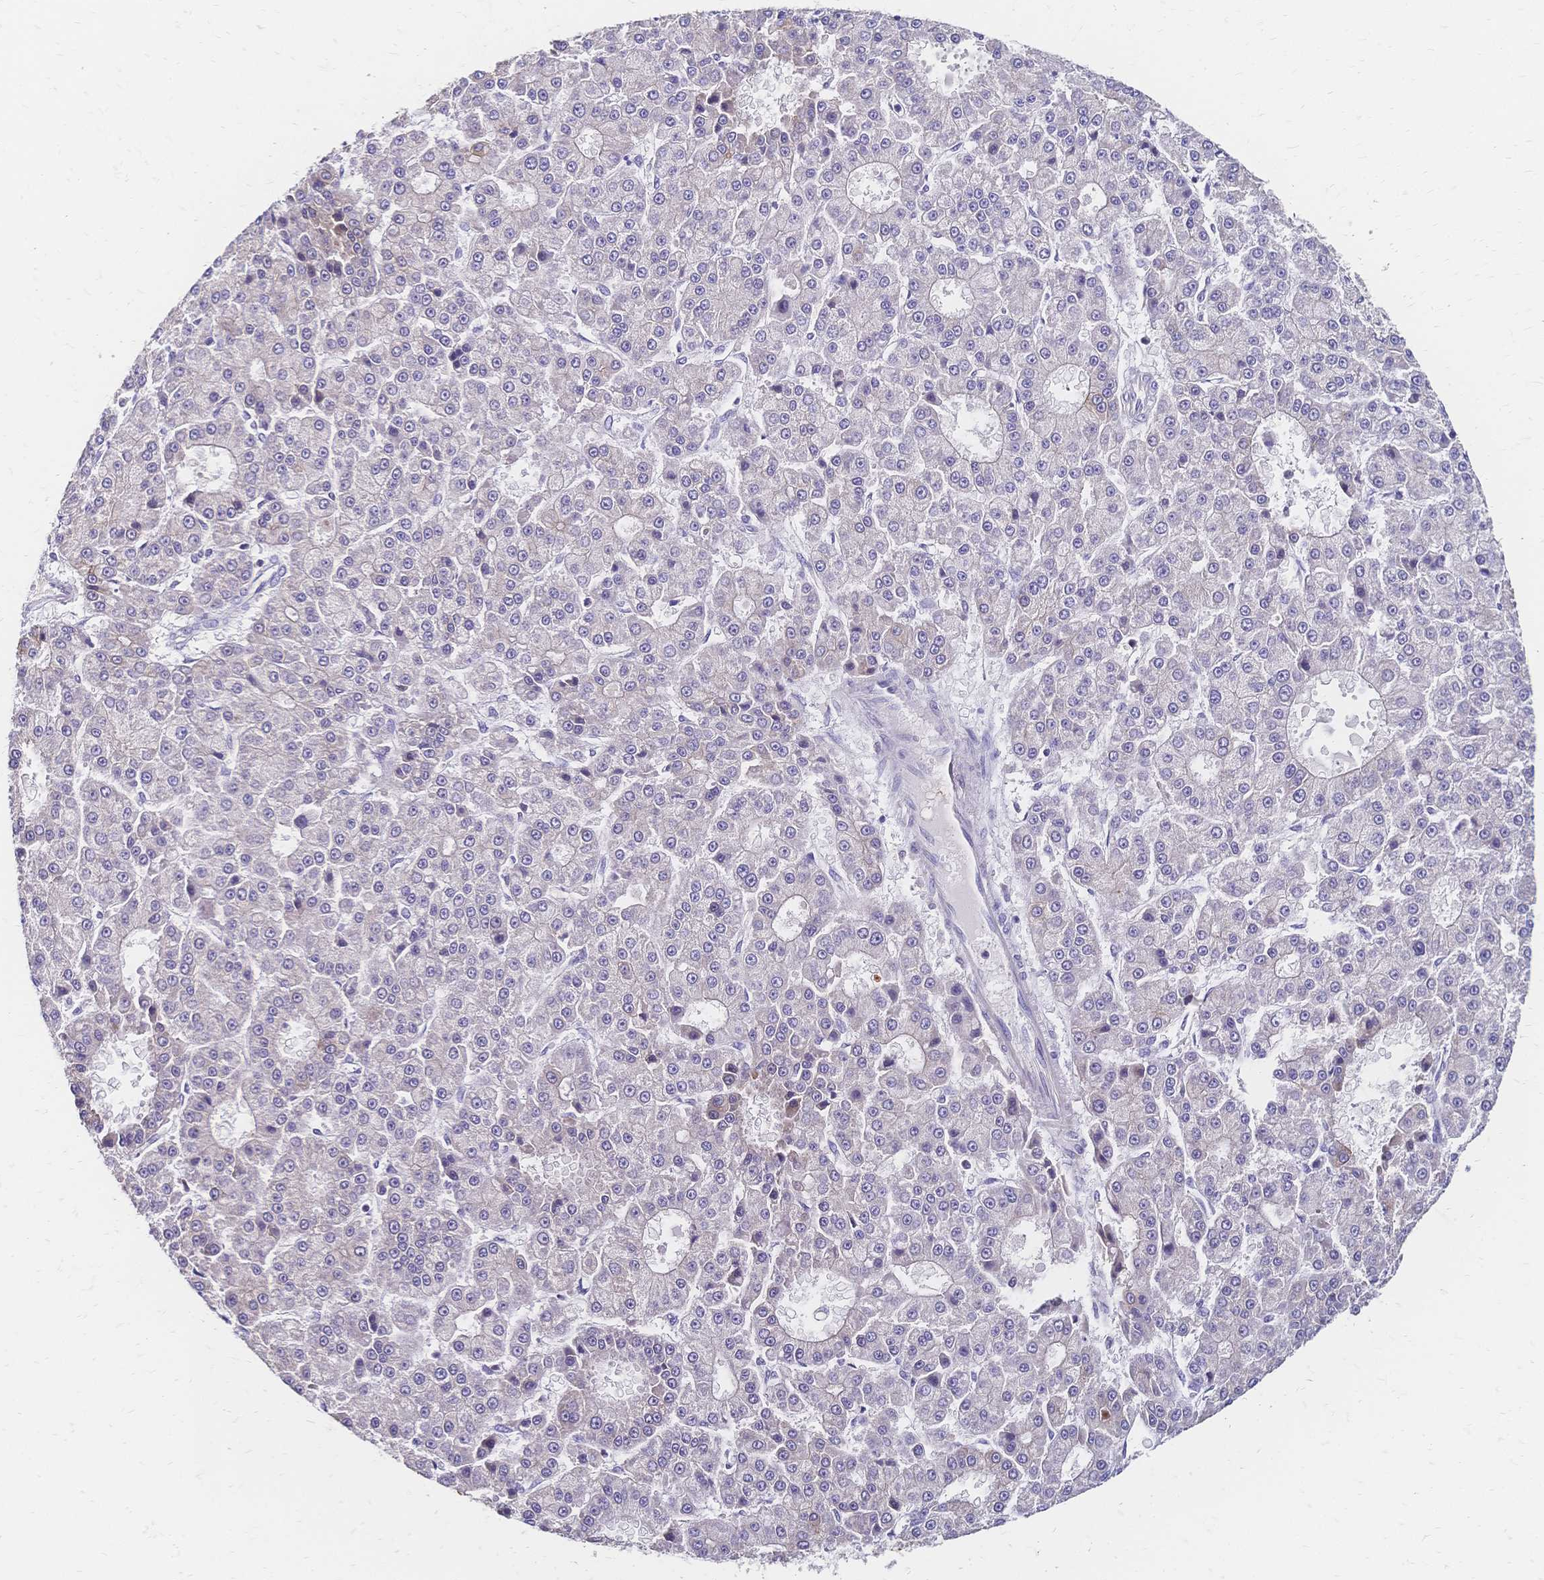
{"staining": {"intensity": "negative", "quantity": "none", "location": "none"}, "tissue": "liver cancer", "cell_type": "Tumor cells", "image_type": "cancer", "snomed": [{"axis": "morphology", "description": "Carcinoma, Hepatocellular, NOS"}, {"axis": "topography", "description": "Liver"}], "caption": "Photomicrograph shows no protein expression in tumor cells of hepatocellular carcinoma (liver) tissue.", "gene": "DTNB", "patient": {"sex": "male", "age": 70}}